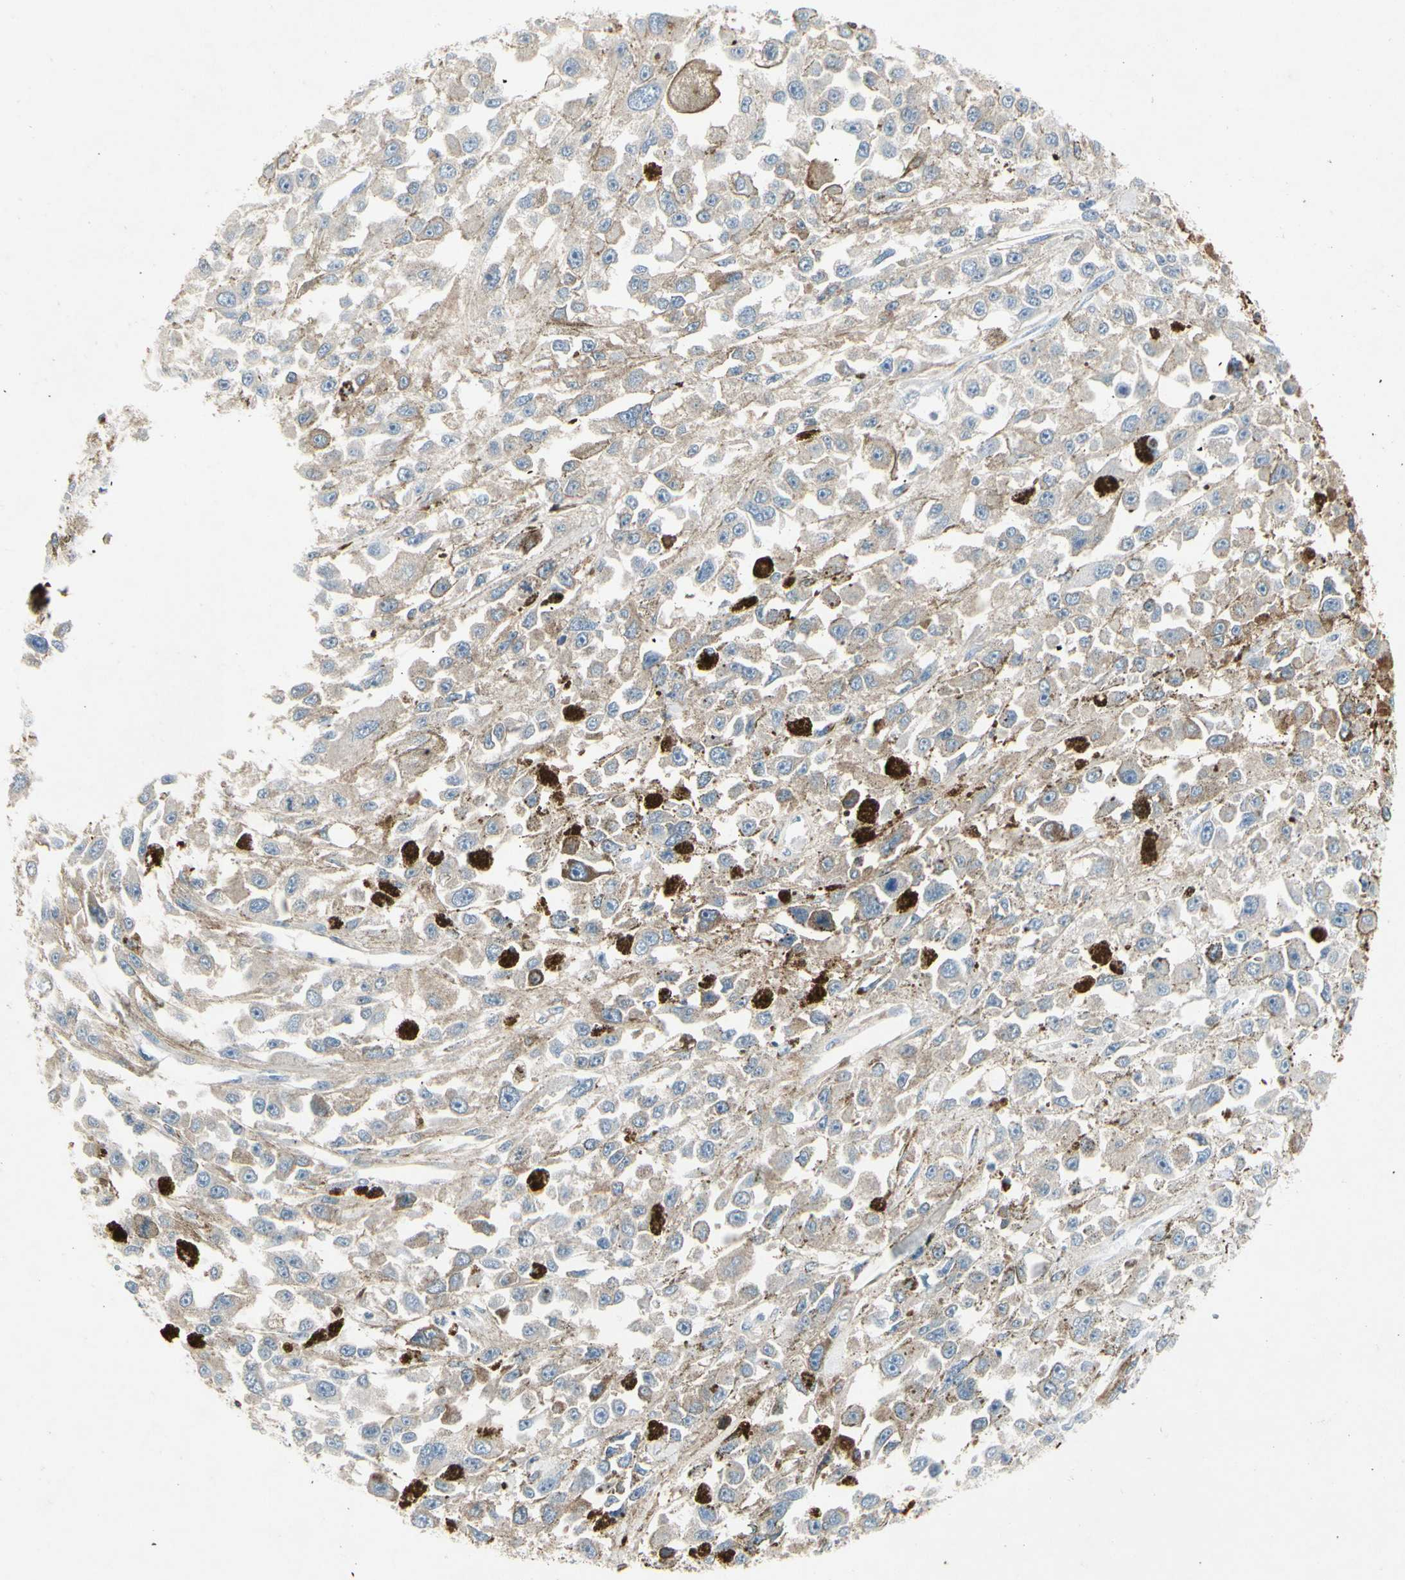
{"staining": {"intensity": "weak", "quantity": "<25%", "location": "cytoplasmic/membranous"}, "tissue": "melanoma", "cell_type": "Tumor cells", "image_type": "cancer", "snomed": [{"axis": "morphology", "description": "Malignant melanoma, Metastatic site"}, {"axis": "topography", "description": "Lymph node"}], "caption": "High power microscopy micrograph of an immunohistochemistry (IHC) photomicrograph of melanoma, revealing no significant positivity in tumor cells.", "gene": "IGHM", "patient": {"sex": "male", "age": 59}}